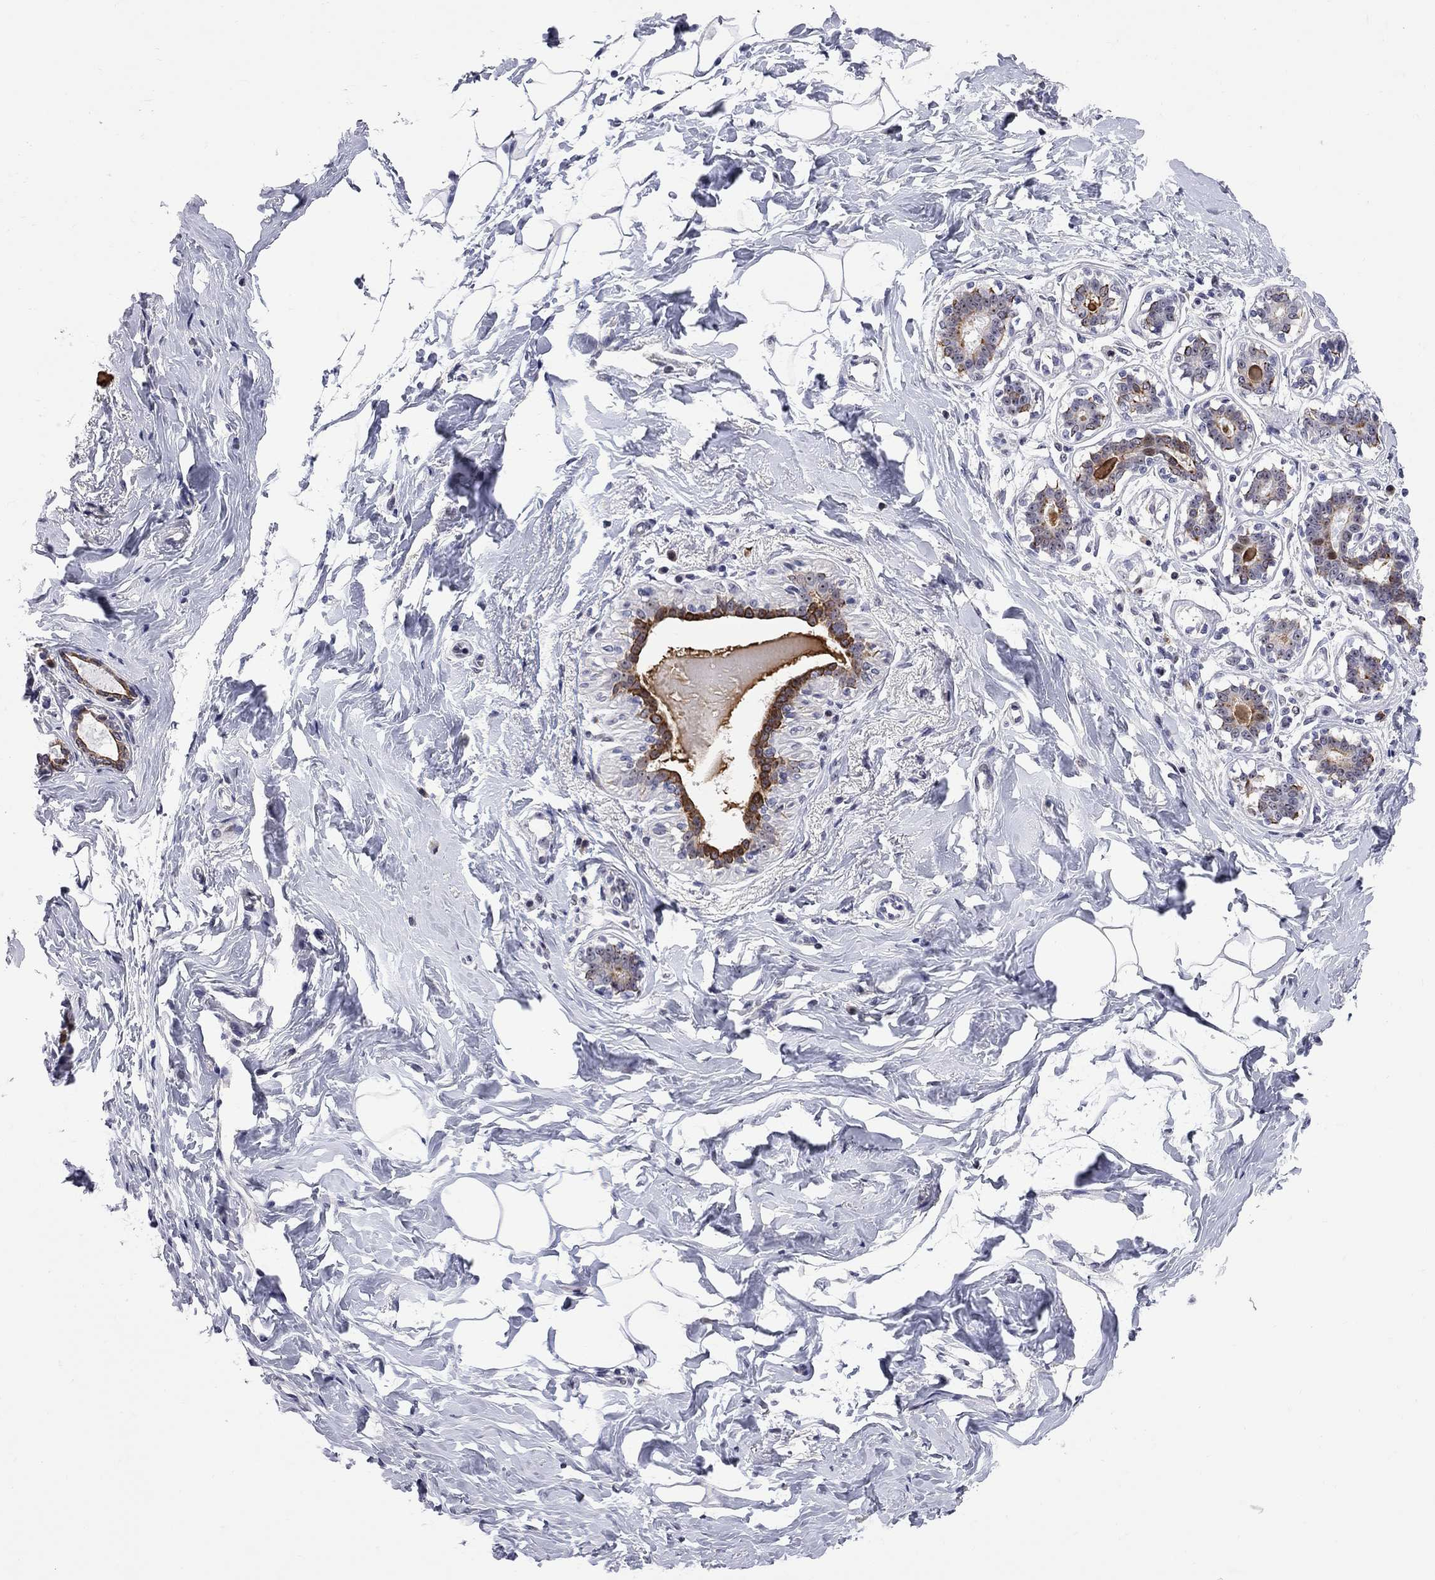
{"staining": {"intensity": "negative", "quantity": "none", "location": "none"}, "tissue": "breast", "cell_type": "Adipocytes", "image_type": "normal", "snomed": [{"axis": "morphology", "description": "Normal tissue, NOS"}, {"axis": "morphology", "description": "Lobular carcinoma, in situ"}, {"axis": "topography", "description": "Breast"}], "caption": "High magnification brightfield microscopy of unremarkable breast stained with DAB (3,3'-diaminobenzidine) (brown) and counterstained with hematoxylin (blue): adipocytes show no significant staining. (Immunohistochemistry, brightfield microscopy, high magnification).", "gene": "DHX33", "patient": {"sex": "female", "age": 35}}